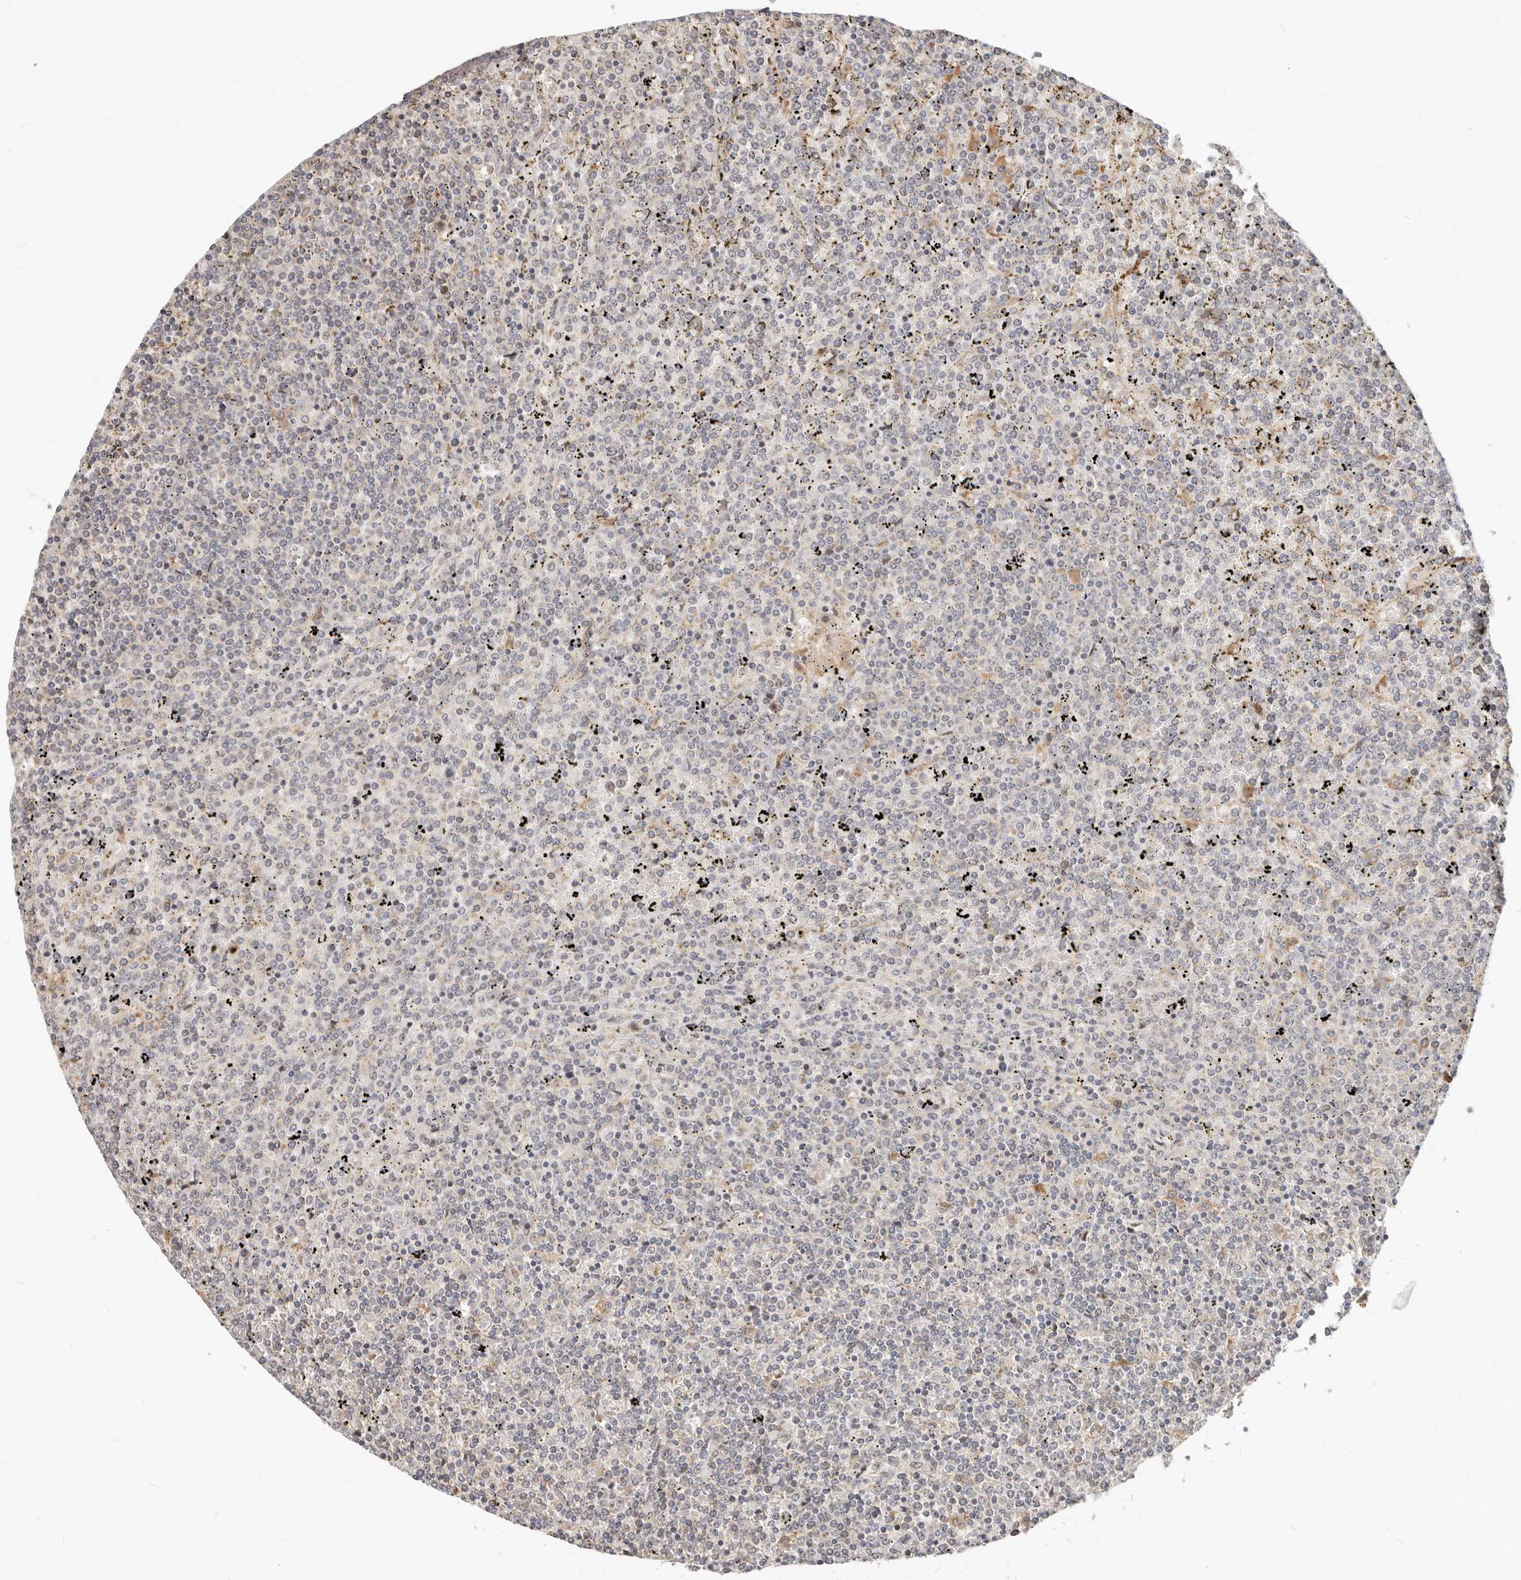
{"staining": {"intensity": "negative", "quantity": "none", "location": "none"}, "tissue": "lymphoma", "cell_type": "Tumor cells", "image_type": "cancer", "snomed": [{"axis": "morphology", "description": "Malignant lymphoma, non-Hodgkin's type, Low grade"}, {"axis": "topography", "description": "Spleen"}], "caption": "Micrograph shows no protein expression in tumor cells of lymphoma tissue.", "gene": "ZRANB1", "patient": {"sex": "female", "age": 19}}